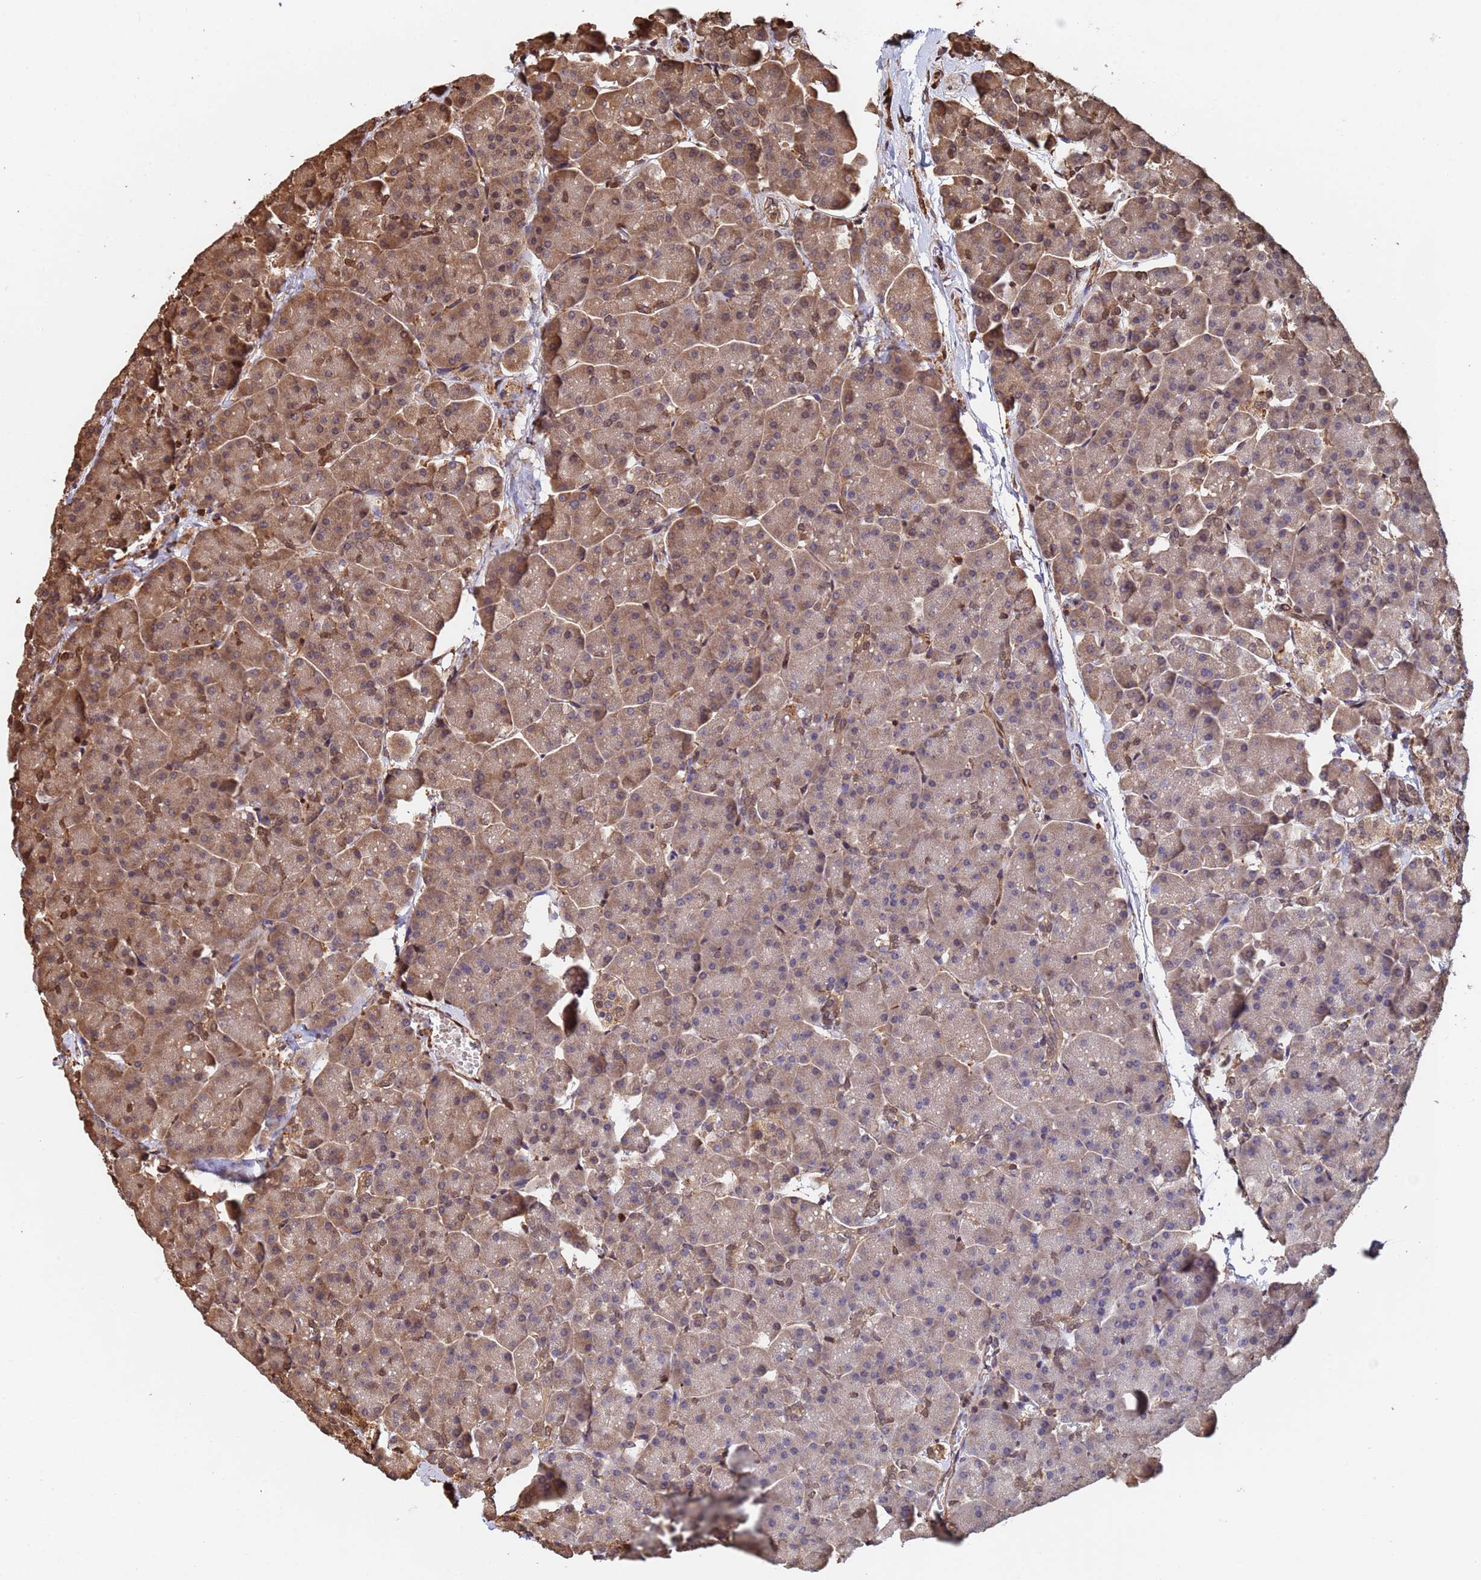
{"staining": {"intensity": "moderate", "quantity": "25%-75%", "location": "cytoplasmic/membranous"}, "tissue": "pancreas", "cell_type": "Exocrine glandular cells", "image_type": "normal", "snomed": [{"axis": "morphology", "description": "Normal tissue, NOS"}, {"axis": "topography", "description": "Pancreas"}, {"axis": "topography", "description": "Peripheral nerve tissue"}], "caption": "Moderate cytoplasmic/membranous protein expression is identified in approximately 25%-75% of exocrine glandular cells in pancreas. The protein is shown in brown color, while the nuclei are stained blue.", "gene": "SUMO2", "patient": {"sex": "male", "age": 54}}